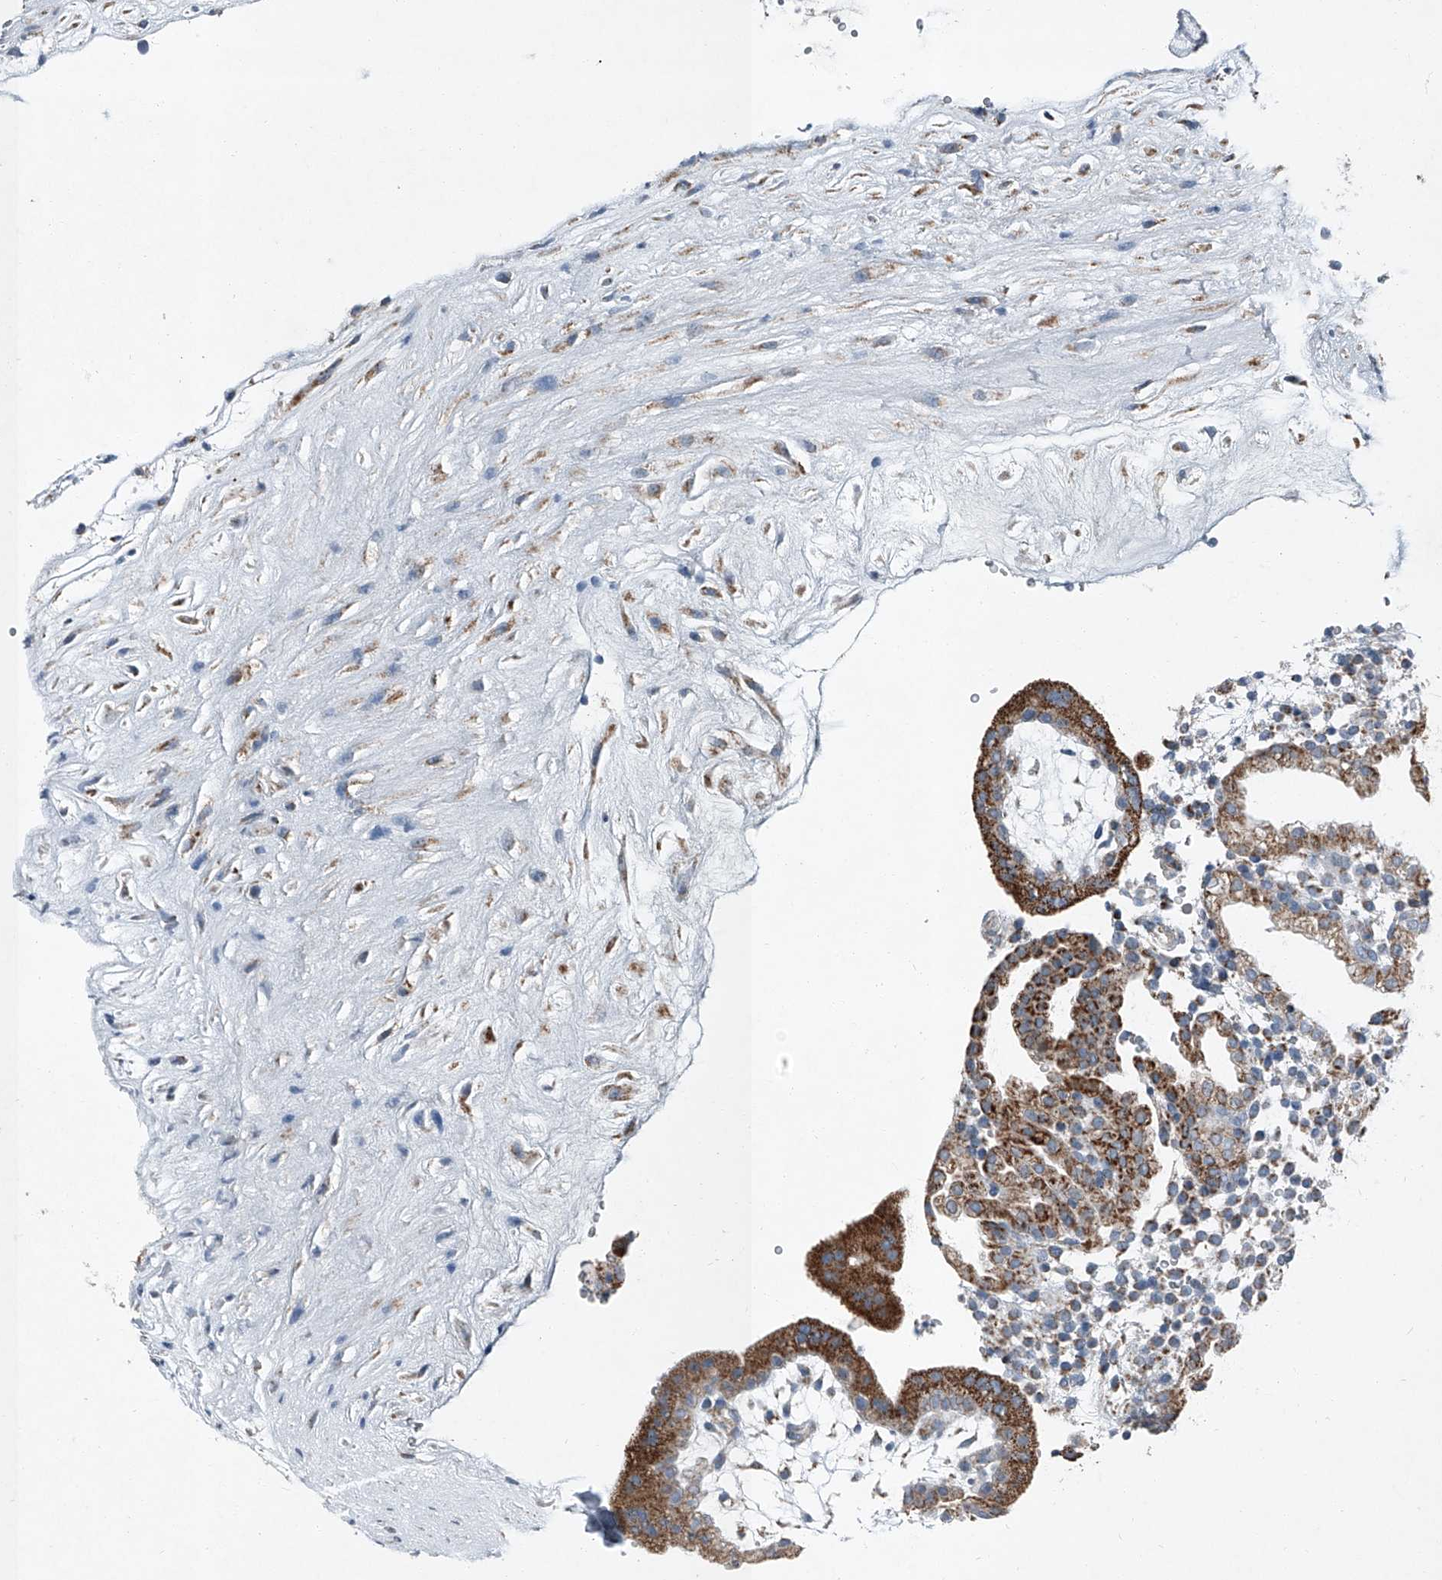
{"staining": {"intensity": "moderate", "quantity": ">75%", "location": "cytoplasmic/membranous"}, "tissue": "placenta", "cell_type": "Trophoblastic cells", "image_type": "normal", "snomed": [{"axis": "morphology", "description": "Normal tissue, NOS"}, {"axis": "topography", "description": "Placenta"}], "caption": "Immunohistochemical staining of unremarkable human placenta exhibits medium levels of moderate cytoplasmic/membranous staining in about >75% of trophoblastic cells. The staining is performed using DAB (3,3'-diaminobenzidine) brown chromogen to label protein expression. The nuclei are counter-stained blue using hematoxylin.", "gene": "CHRNA7", "patient": {"sex": "female", "age": 18}}